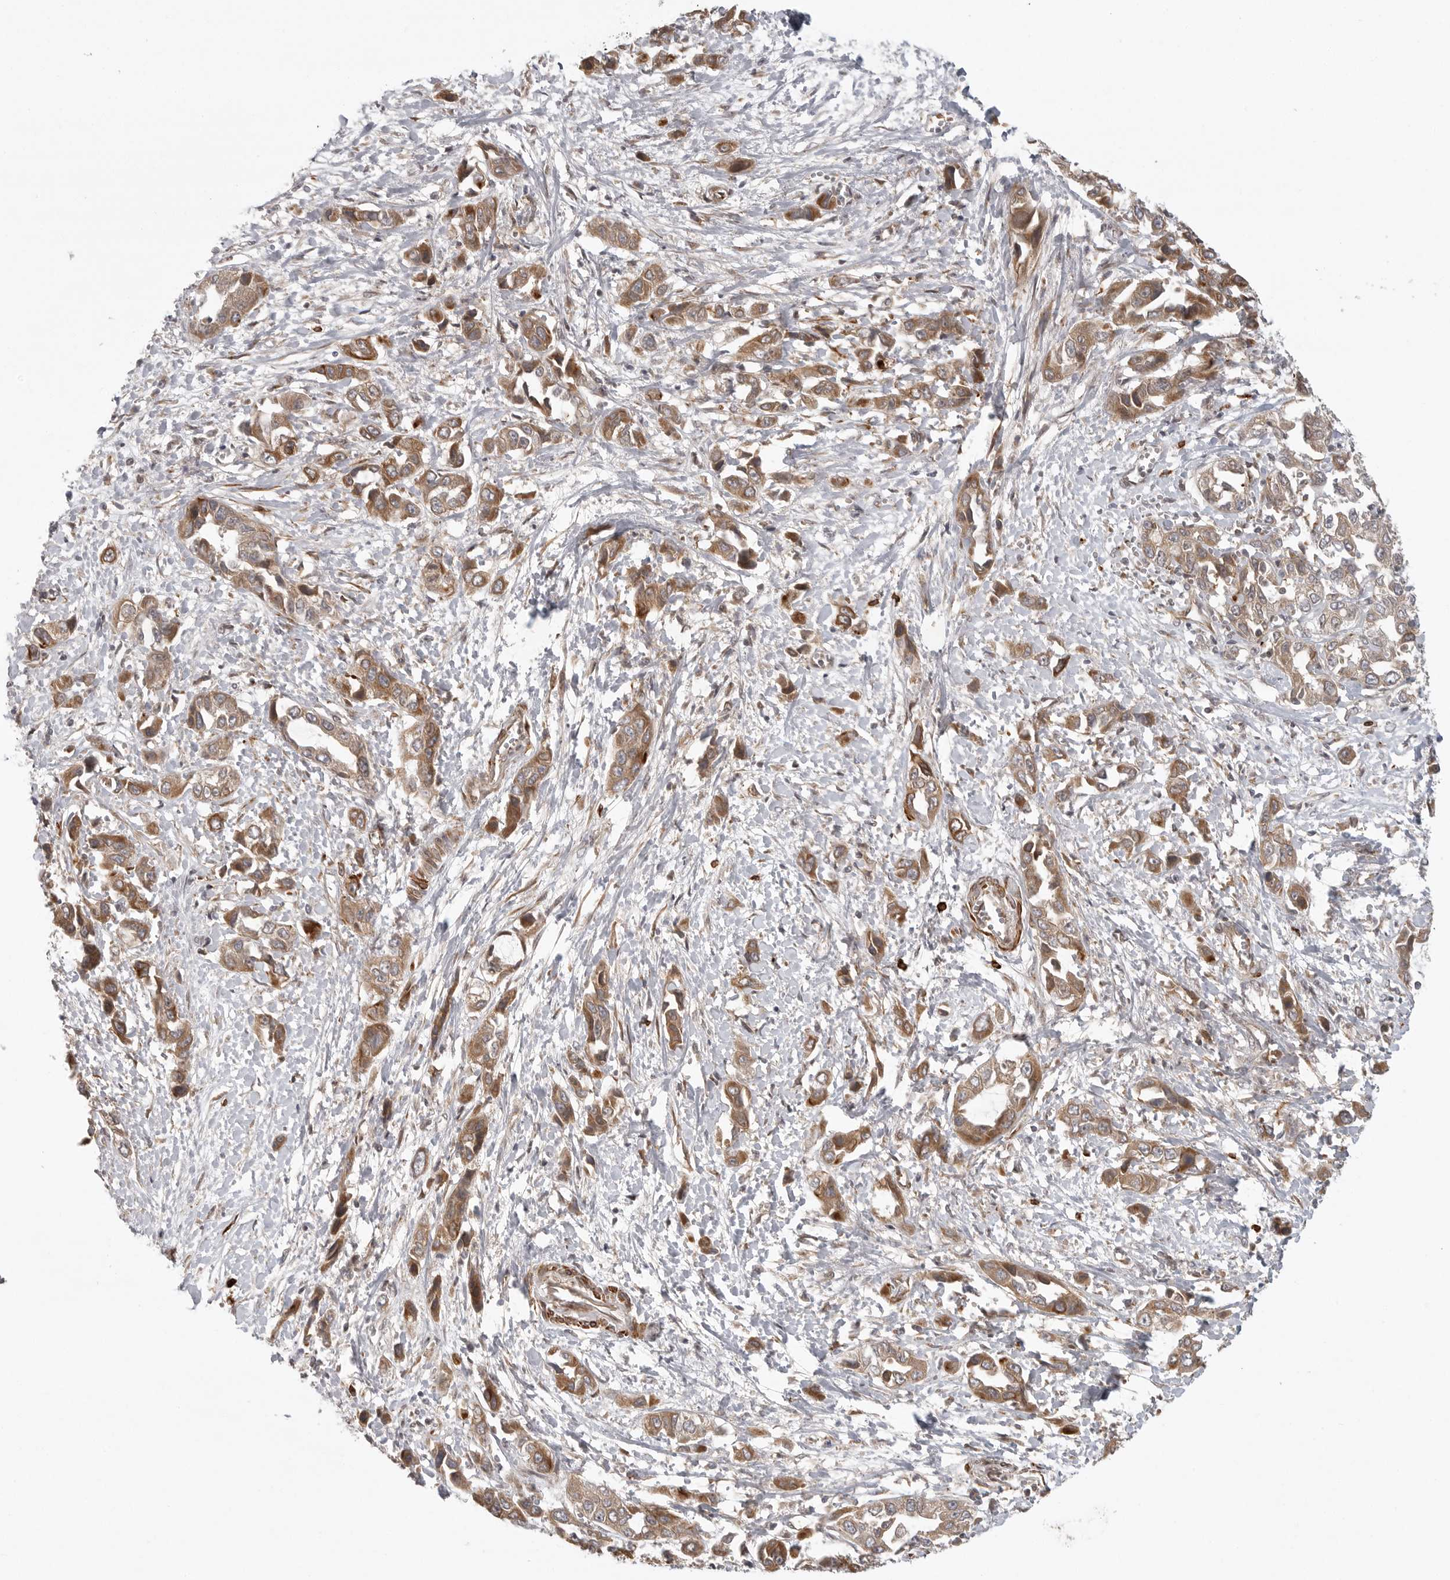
{"staining": {"intensity": "moderate", "quantity": ">75%", "location": "cytoplasmic/membranous"}, "tissue": "liver cancer", "cell_type": "Tumor cells", "image_type": "cancer", "snomed": [{"axis": "morphology", "description": "Cholangiocarcinoma"}, {"axis": "topography", "description": "Liver"}], "caption": "Immunohistochemical staining of liver cholangiocarcinoma exhibits medium levels of moderate cytoplasmic/membranous protein positivity in approximately >75% of tumor cells. (IHC, brightfield microscopy, high magnification).", "gene": "CCPG1", "patient": {"sex": "female", "age": 52}}